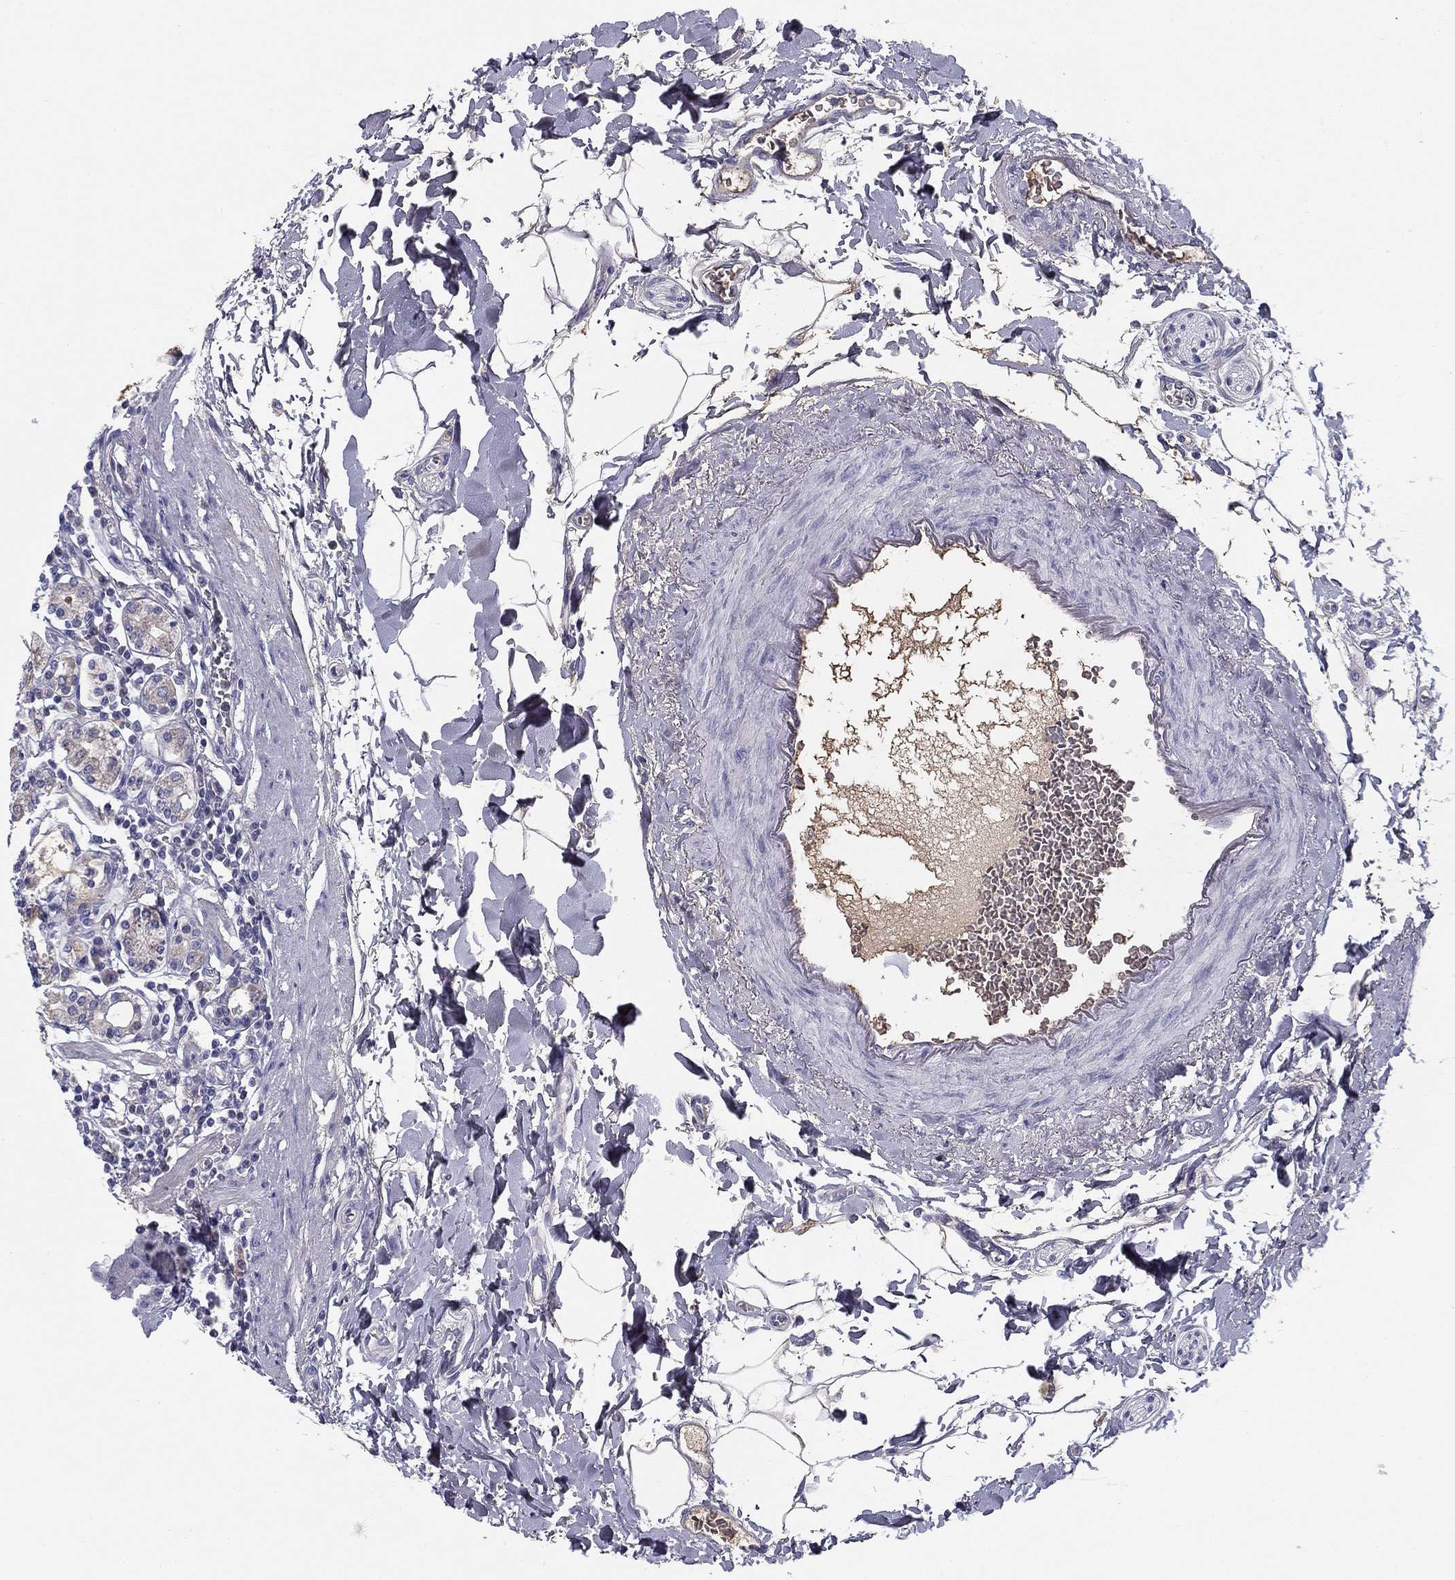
{"staining": {"intensity": "weak", "quantity": "<25%", "location": "cytoplasmic/membranous"}, "tissue": "stomach", "cell_type": "Glandular cells", "image_type": "normal", "snomed": [{"axis": "morphology", "description": "Normal tissue, NOS"}, {"axis": "topography", "description": "Stomach, upper"}, {"axis": "topography", "description": "Stomach"}], "caption": "The photomicrograph demonstrates no significant staining in glandular cells of stomach.", "gene": "CPLX4", "patient": {"sex": "male", "age": 62}}